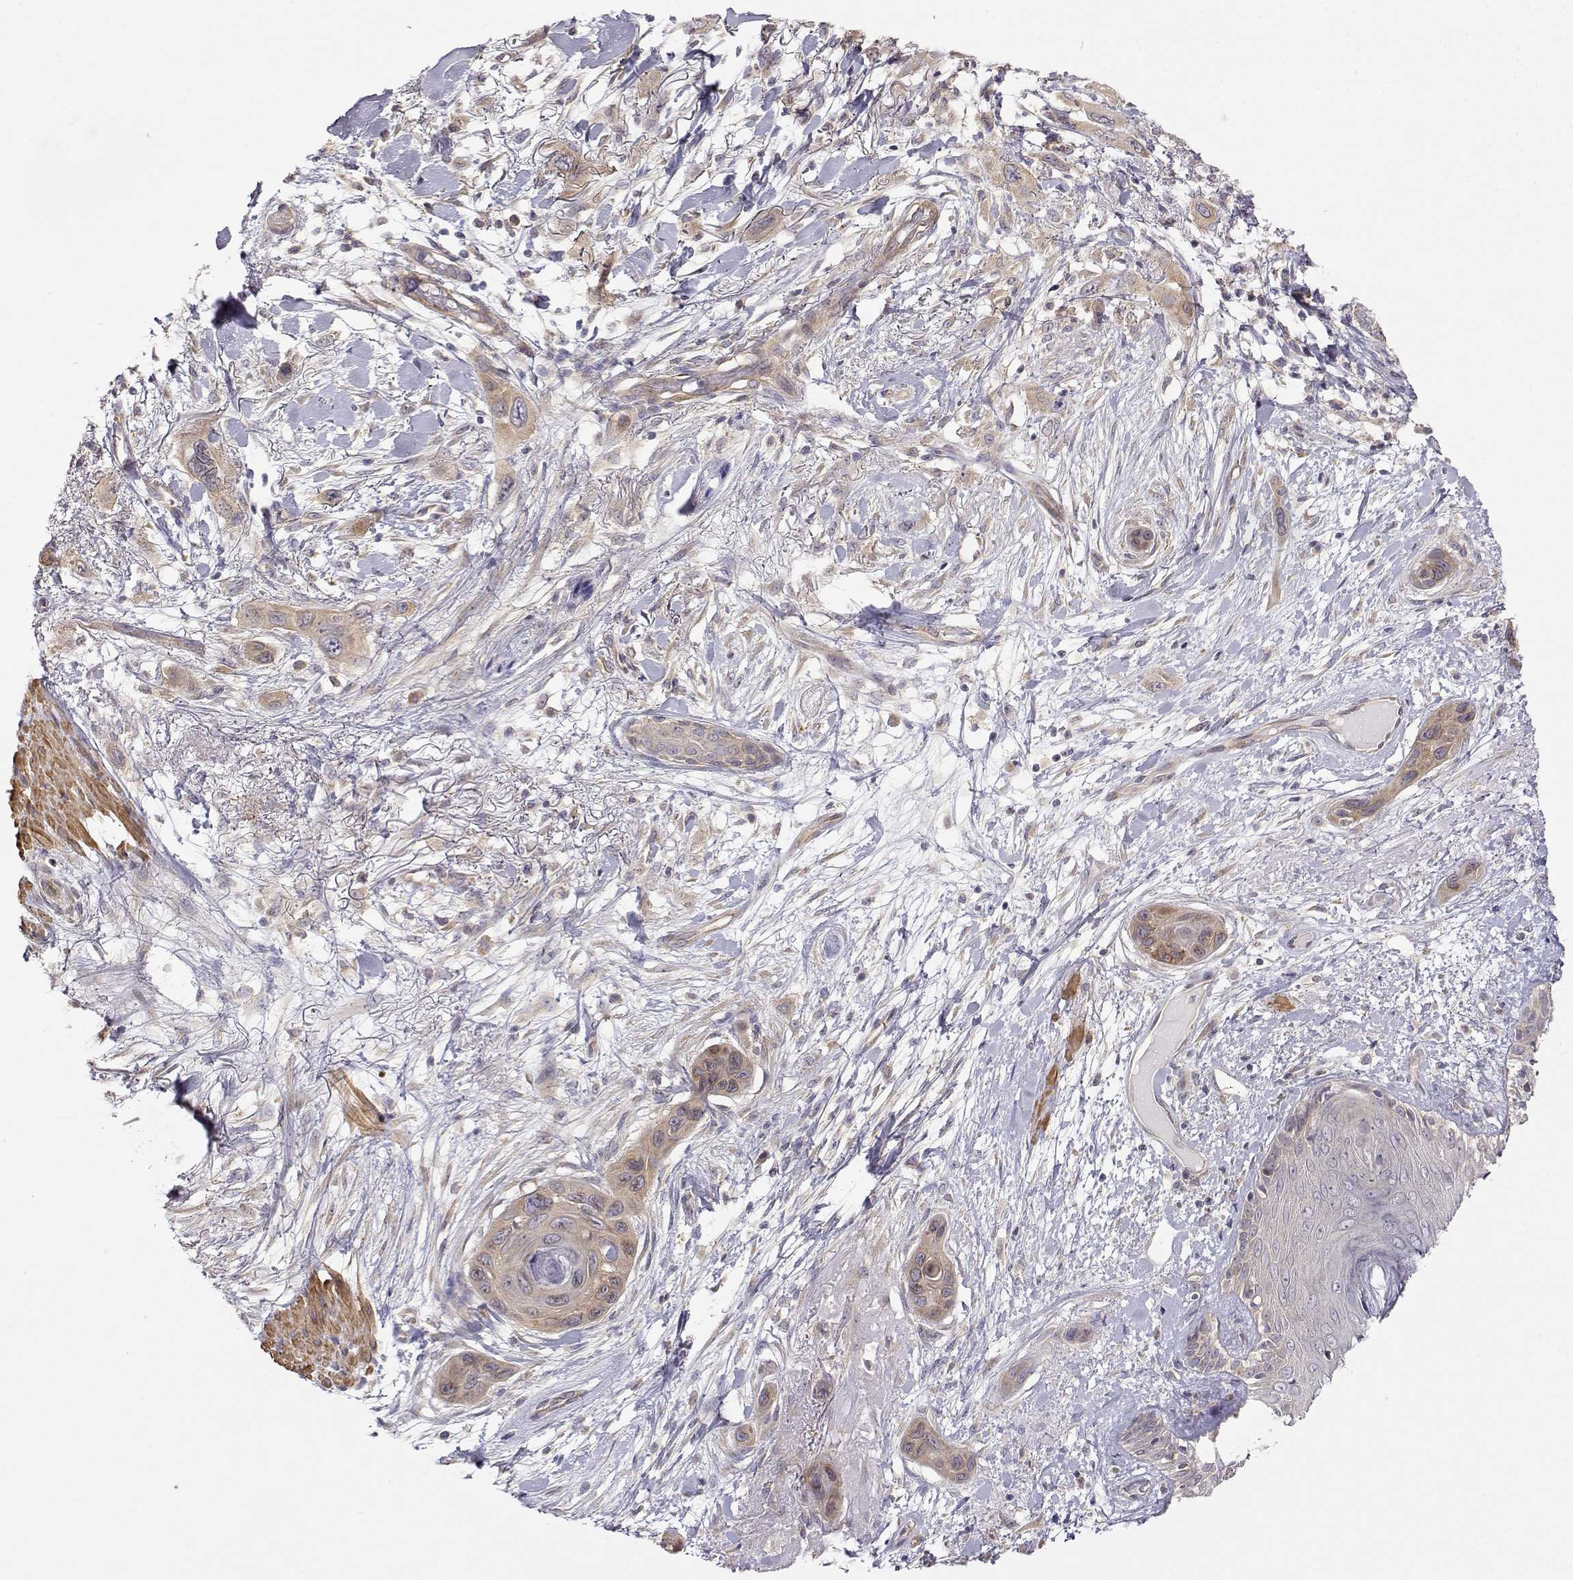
{"staining": {"intensity": "weak", "quantity": ">75%", "location": "cytoplasmic/membranous"}, "tissue": "skin cancer", "cell_type": "Tumor cells", "image_type": "cancer", "snomed": [{"axis": "morphology", "description": "Squamous cell carcinoma, NOS"}, {"axis": "topography", "description": "Skin"}], "caption": "Immunohistochemical staining of human skin cancer exhibits weak cytoplasmic/membranous protein positivity in about >75% of tumor cells.", "gene": "PAIP1", "patient": {"sex": "male", "age": 79}}